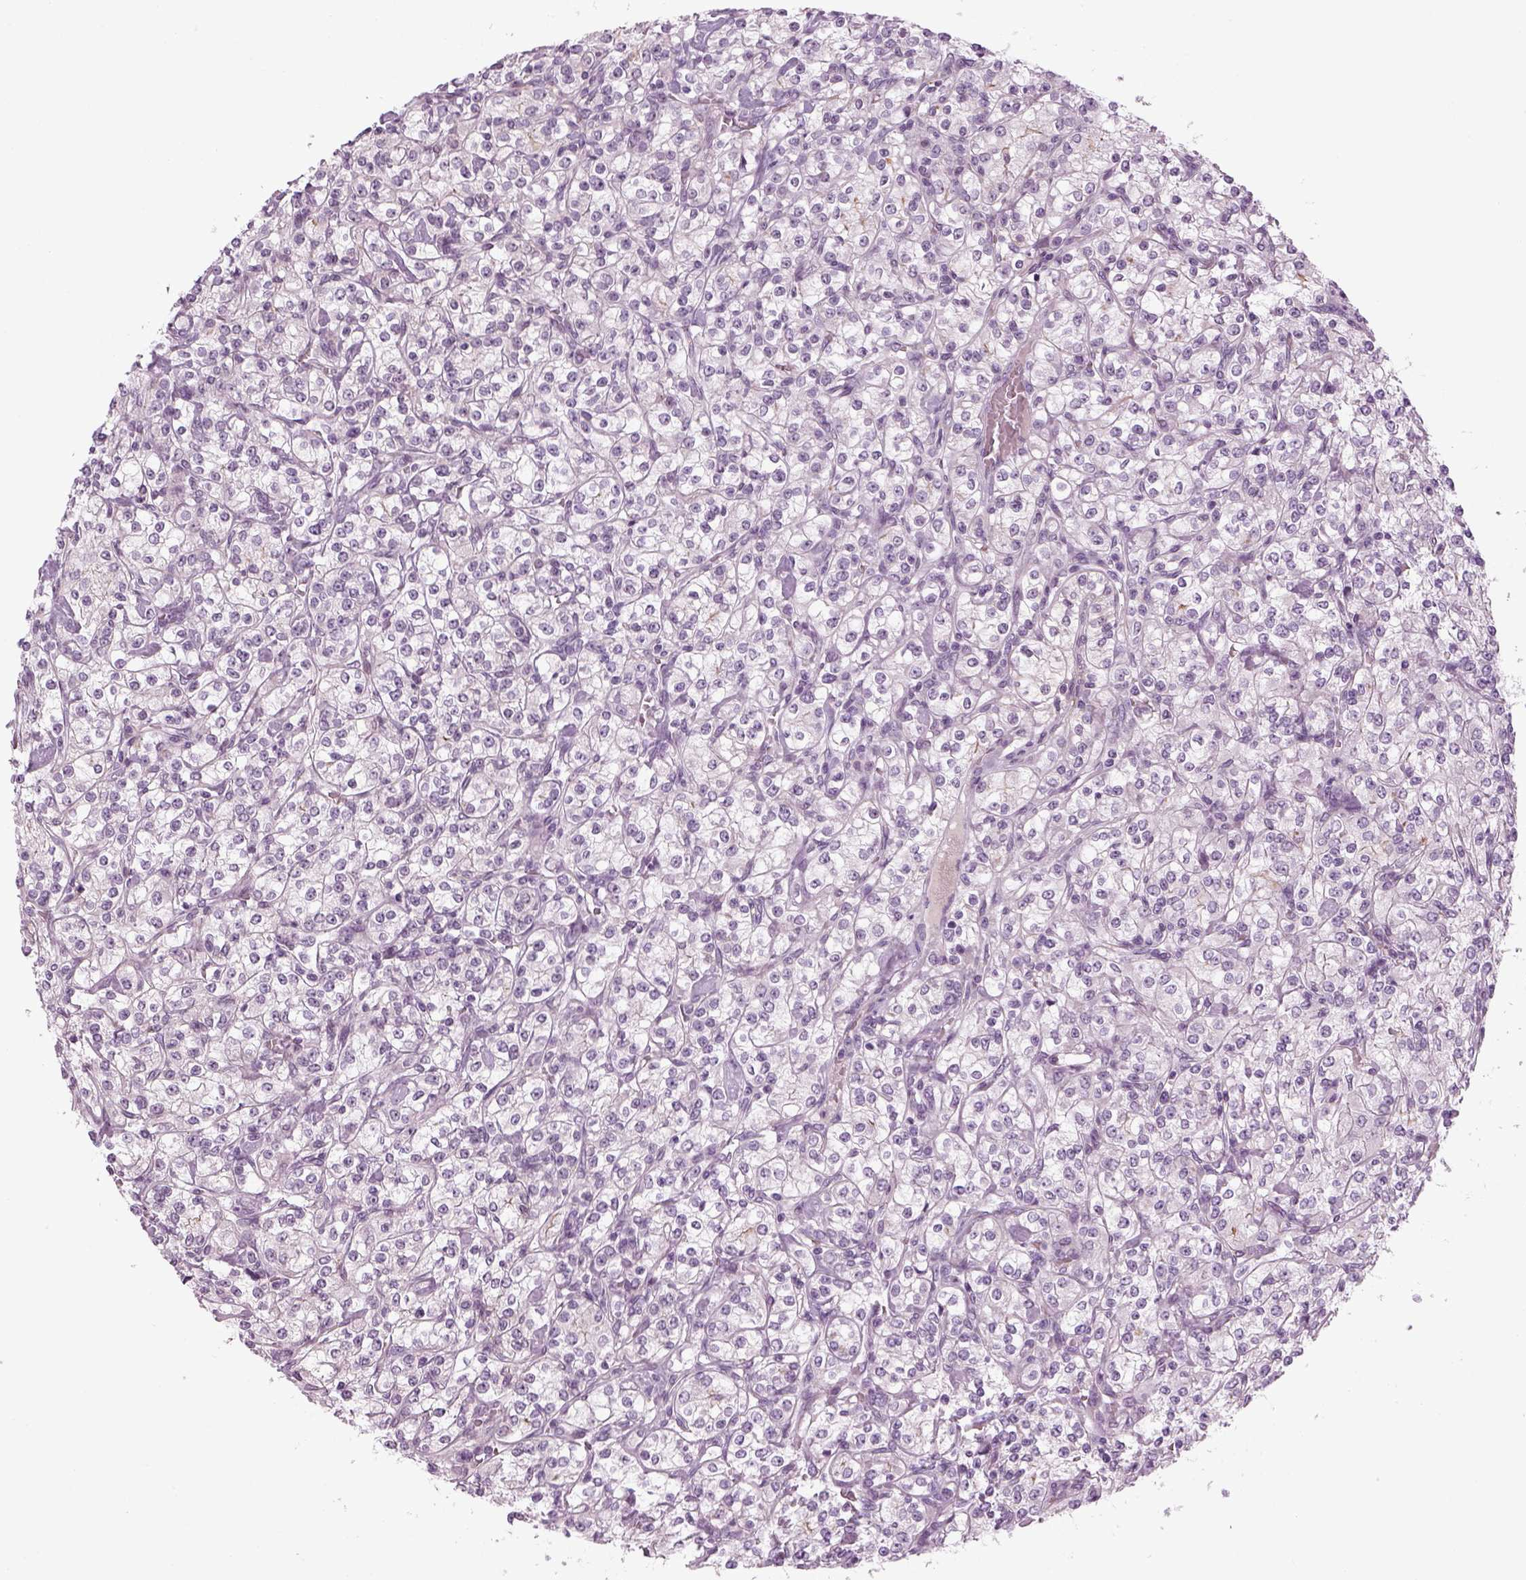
{"staining": {"intensity": "negative", "quantity": "none", "location": "none"}, "tissue": "renal cancer", "cell_type": "Tumor cells", "image_type": "cancer", "snomed": [{"axis": "morphology", "description": "Adenocarcinoma, NOS"}, {"axis": "topography", "description": "Kidney"}], "caption": "The micrograph displays no significant expression in tumor cells of adenocarcinoma (renal).", "gene": "LRRIQ3", "patient": {"sex": "male", "age": 77}}